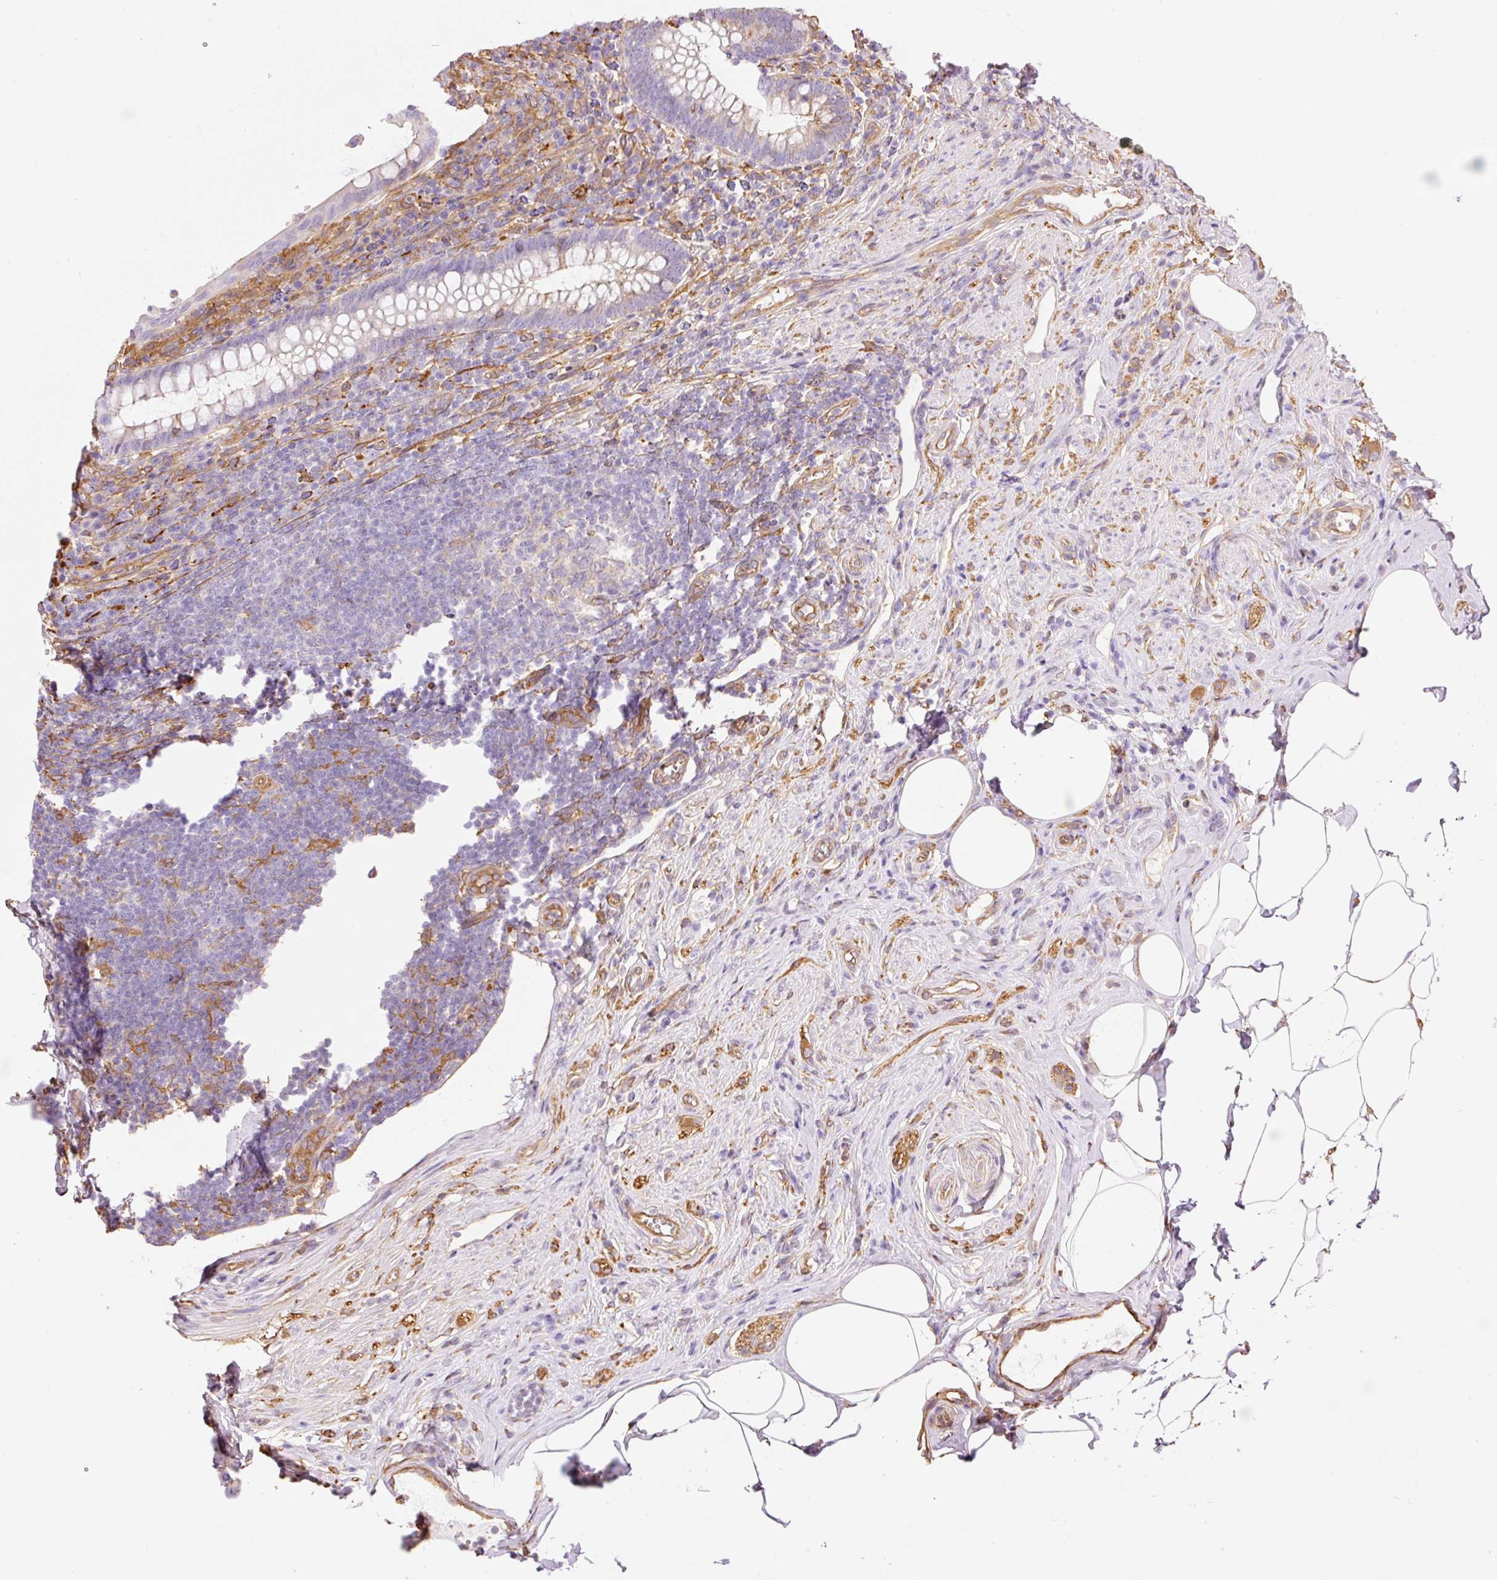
{"staining": {"intensity": "negative", "quantity": "none", "location": "none"}, "tissue": "appendix", "cell_type": "Glandular cells", "image_type": "normal", "snomed": [{"axis": "morphology", "description": "Normal tissue, NOS"}, {"axis": "topography", "description": "Appendix"}], "caption": "Protein analysis of benign appendix displays no significant positivity in glandular cells.", "gene": "ENSG00000249624", "patient": {"sex": "female", "age": 56}}